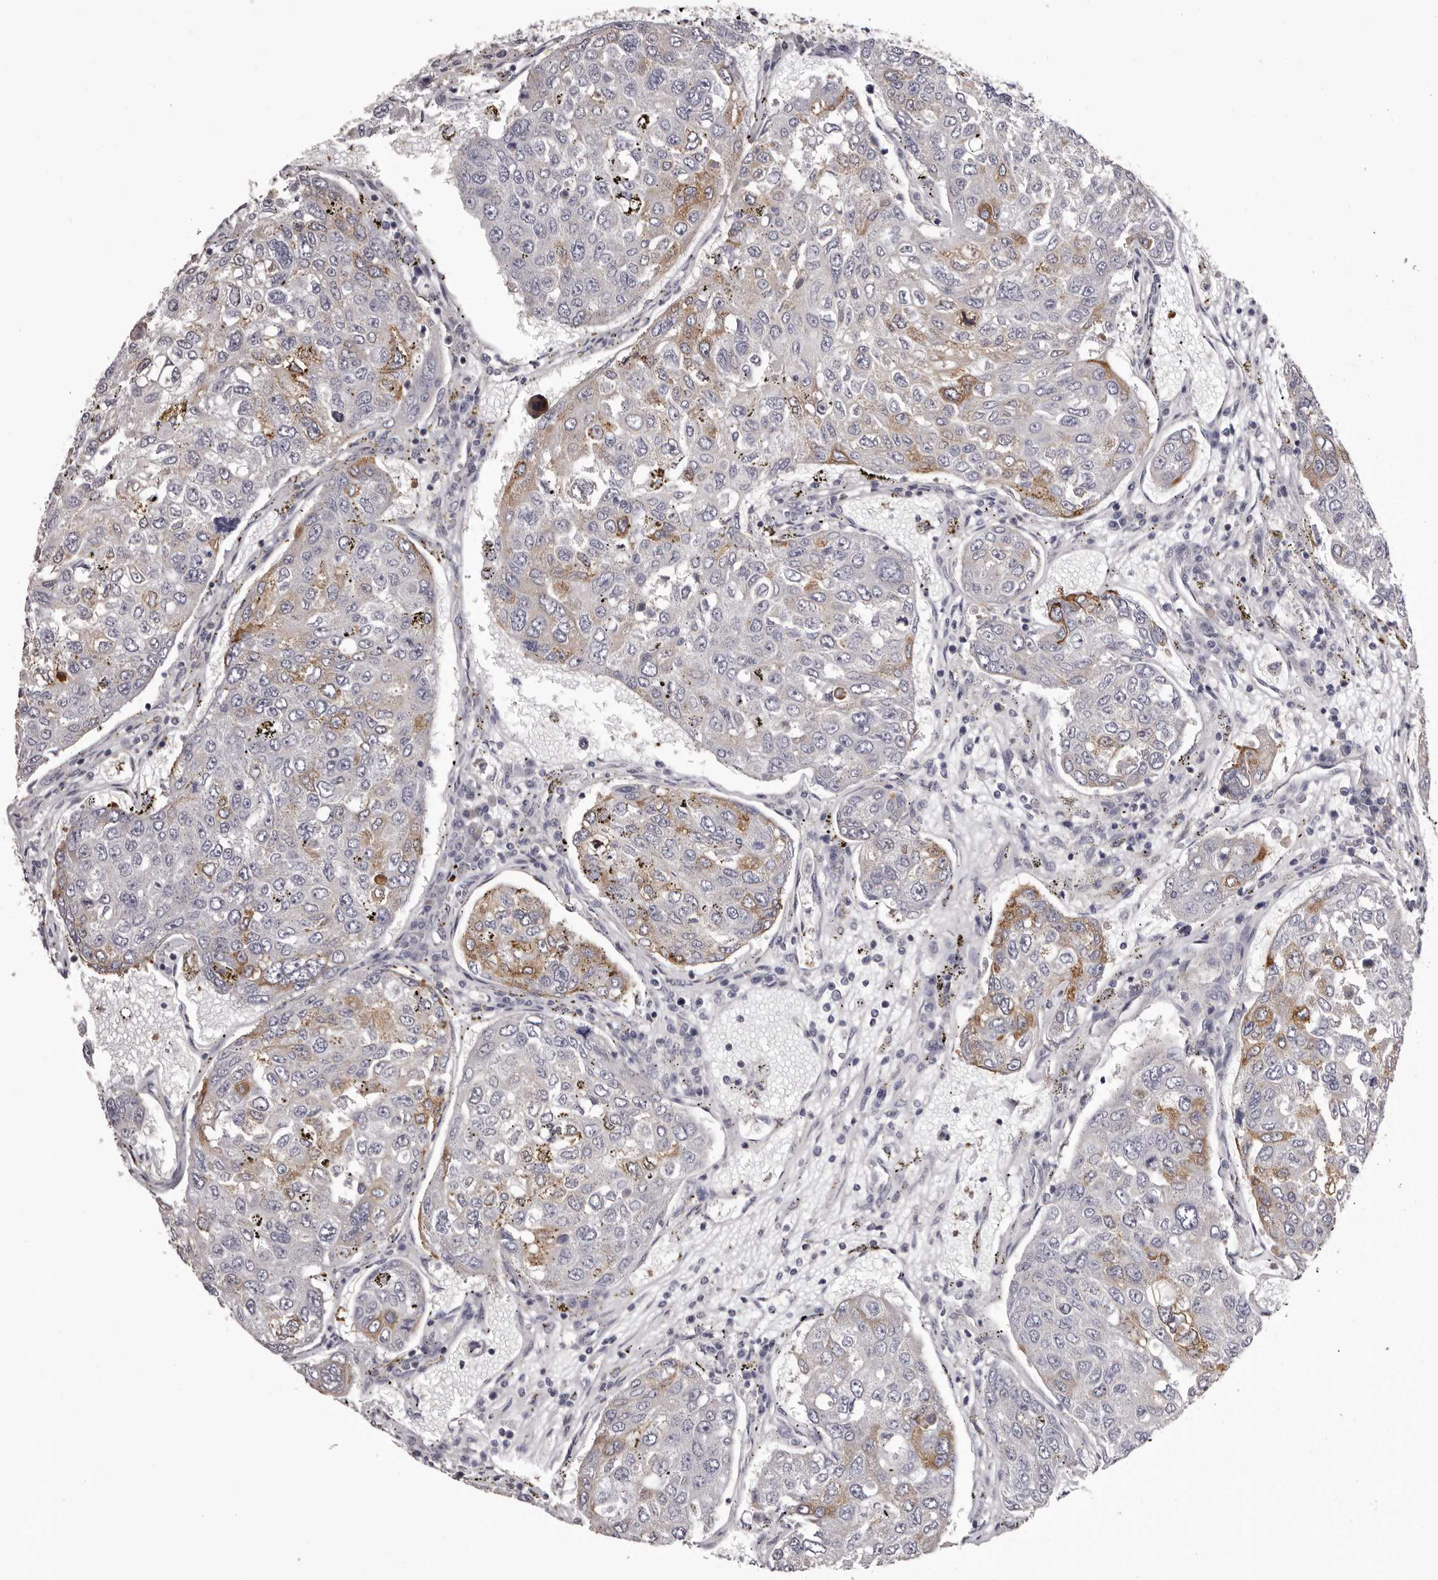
{"staining": {"intensity": "moderate", "quantity": "<25%", "location": "cytoplasmic/membranous"}, "tissue": "urothelial cancer", "cell_type": "Tumor cells", "image_type": "cancer", "snomed": [{"axis": "morphology", "description": "Urothelial carcinoma, High grade"}, {"axis": "topography", "description": "Lymph node"}, {"axis": "topography", "description": "Urinary bladder"}], "caption": "Immunohistochemical staining of urothelial cancer exhibits moderate cytoplasmic/membranous protein expression in approximately <25% of tumor cells. (Brightfield microscopy of DAB IHC at high magnification).", "gene": "PEG10", "patient": {"sex": "male", "age": 51}}